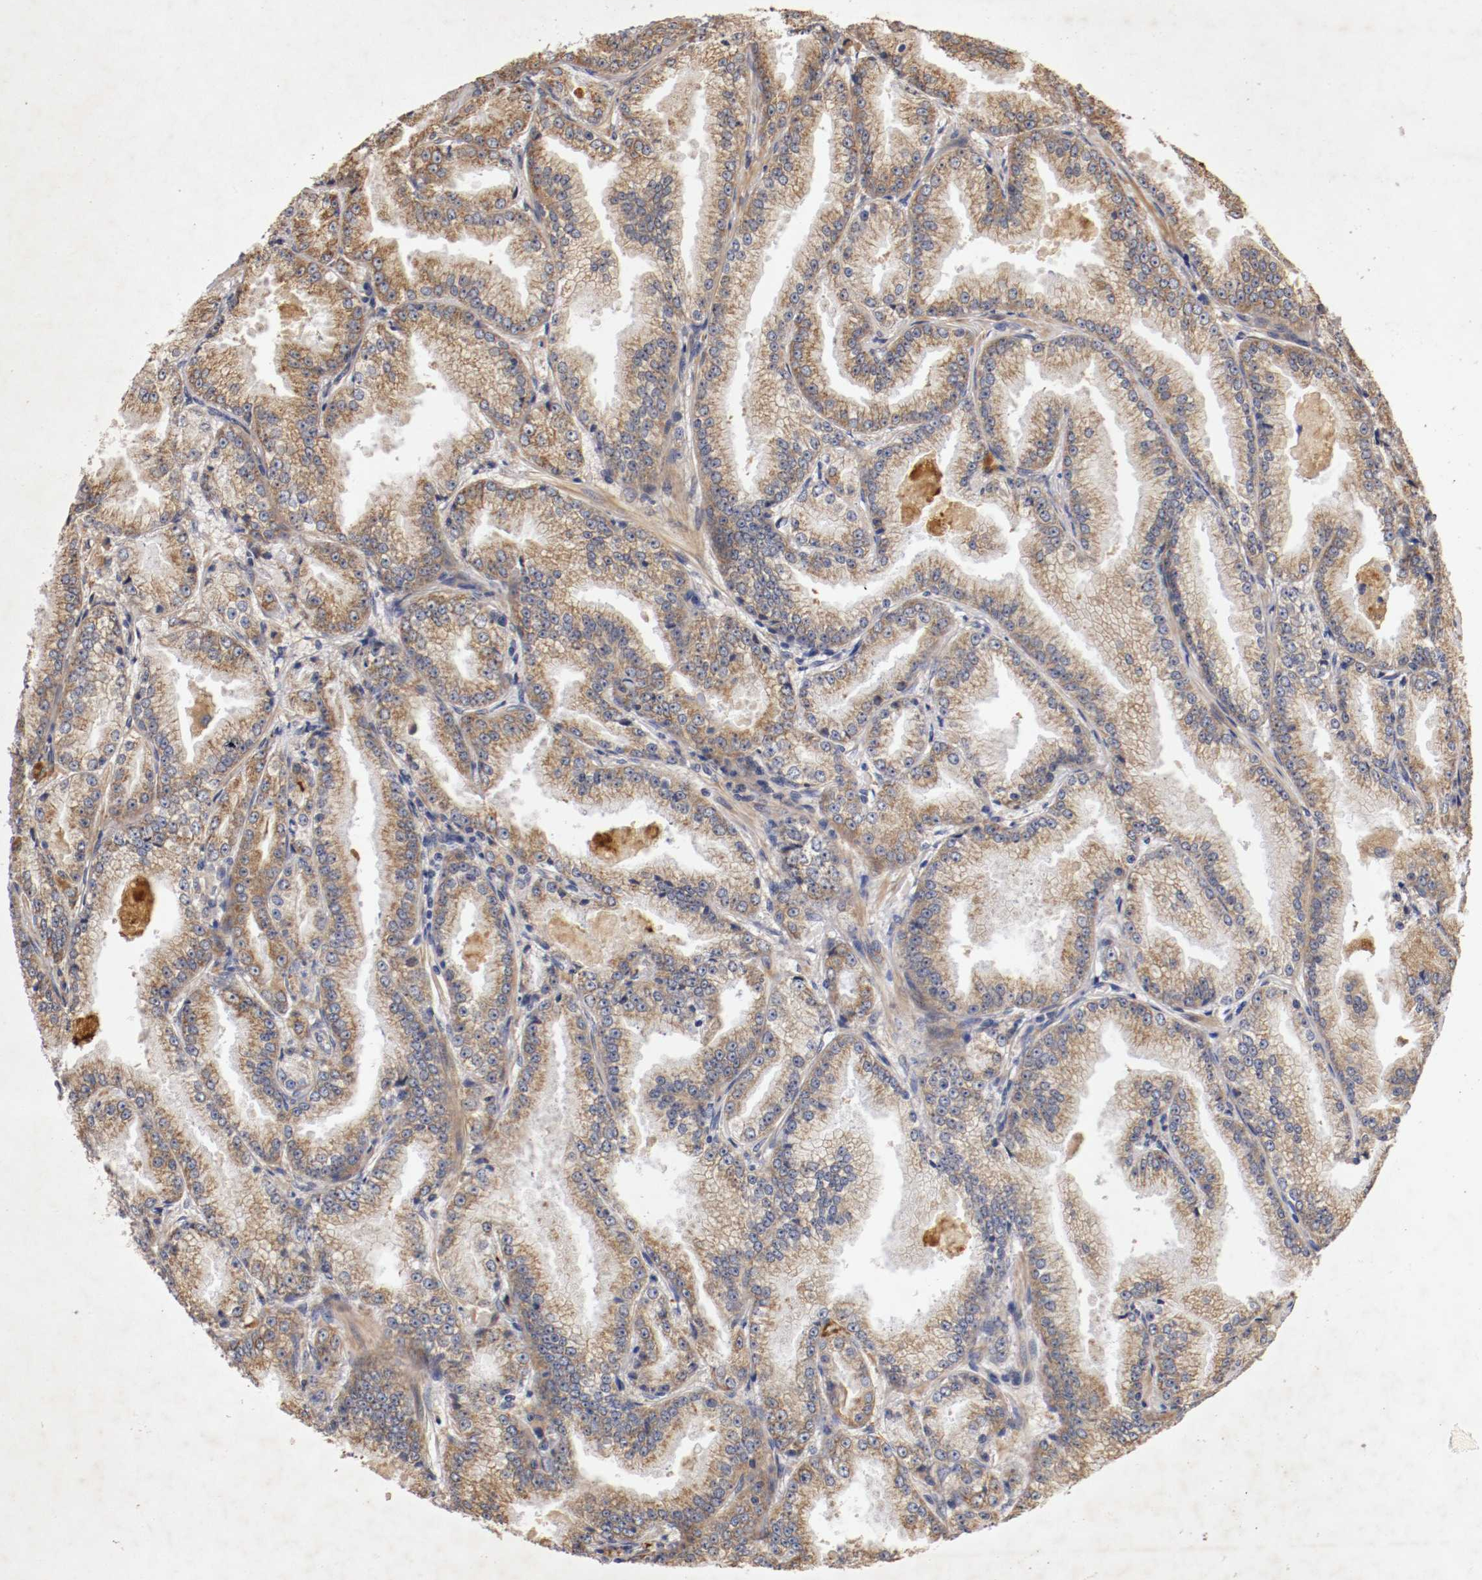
{"staining": {"intensity": "moderate", "quantity": ">75%", "location": "cytoplasmic/membranous"}, "tissue": "prostate cancer", "cell_type": "Tumor cells", "image_type": "cancer", "snomed": [{"axis": "morphology", "description": "Adenocarcinoma, High grade"}, {"axis": "topography", "description": "Prostate"}], "caption": "Prostate cancer tissue exhibits moderate cytoplasmic/membranous expression in about >75% of tumor cells, visualized by immunohistochemistry.", "gene": "VEZT", "patient": {"sex": "male", "age": 61}}